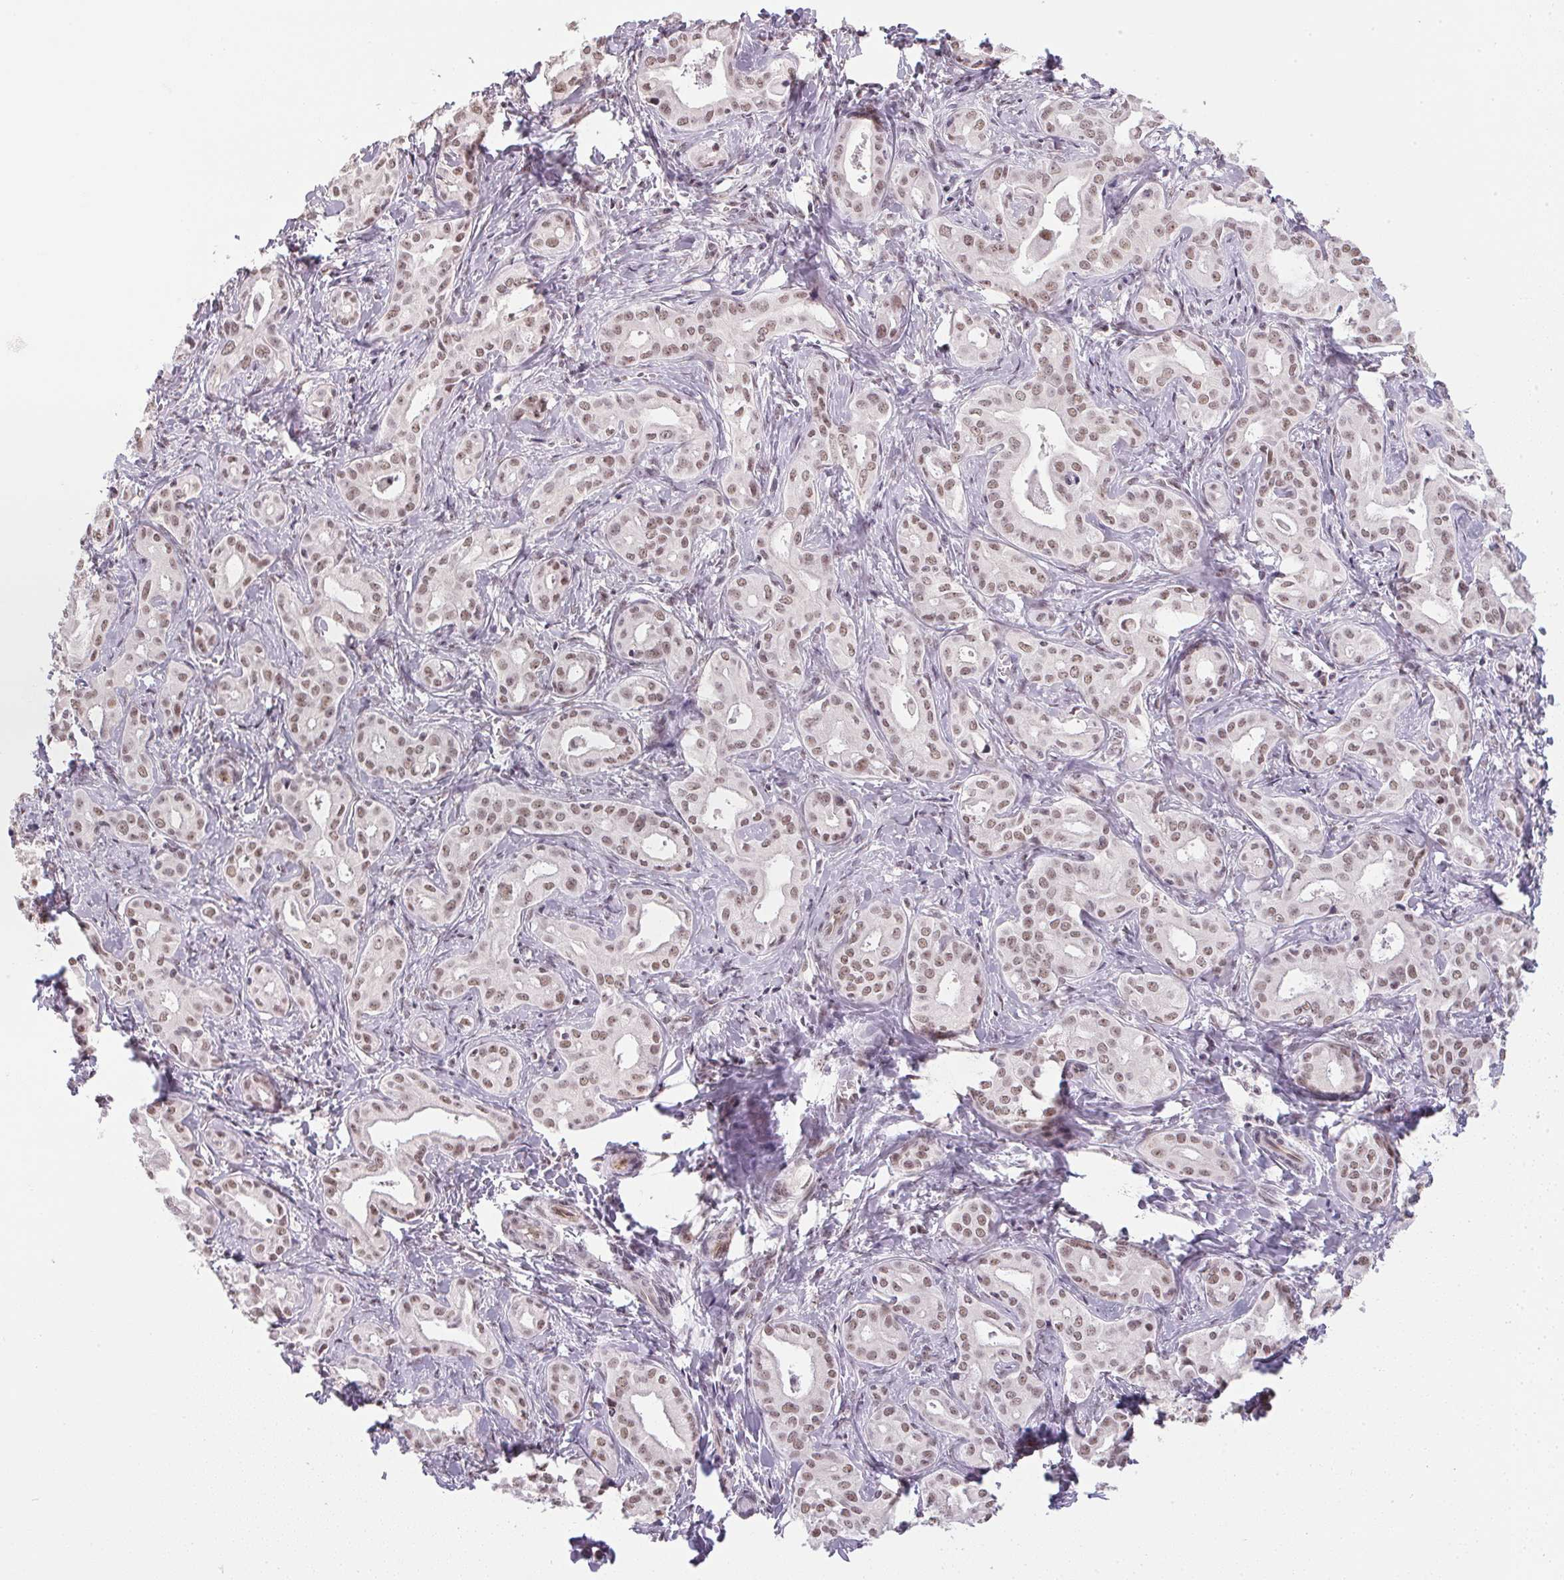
{"staining": {"intensity": "moderate", "quantity": ">75%", "location": "nuclear"}, "tissue": "liver cancer", "cell_type": "Tumor cells", "image_type": "cancer", "snomed": [{"axis": "morphology", "description": "Cholangiocarcinoma"}, {"axis": "topography", "description": "Liver"}], "caption": "Immunohistochemistry (DAB) staining of liver cancer (cholangiocarcinoma) reveals moderate nuclear protein staining in about >75% of tumor cells.", "gene": "SRSF7", "patient": {"sex": "female", "age": 65}}